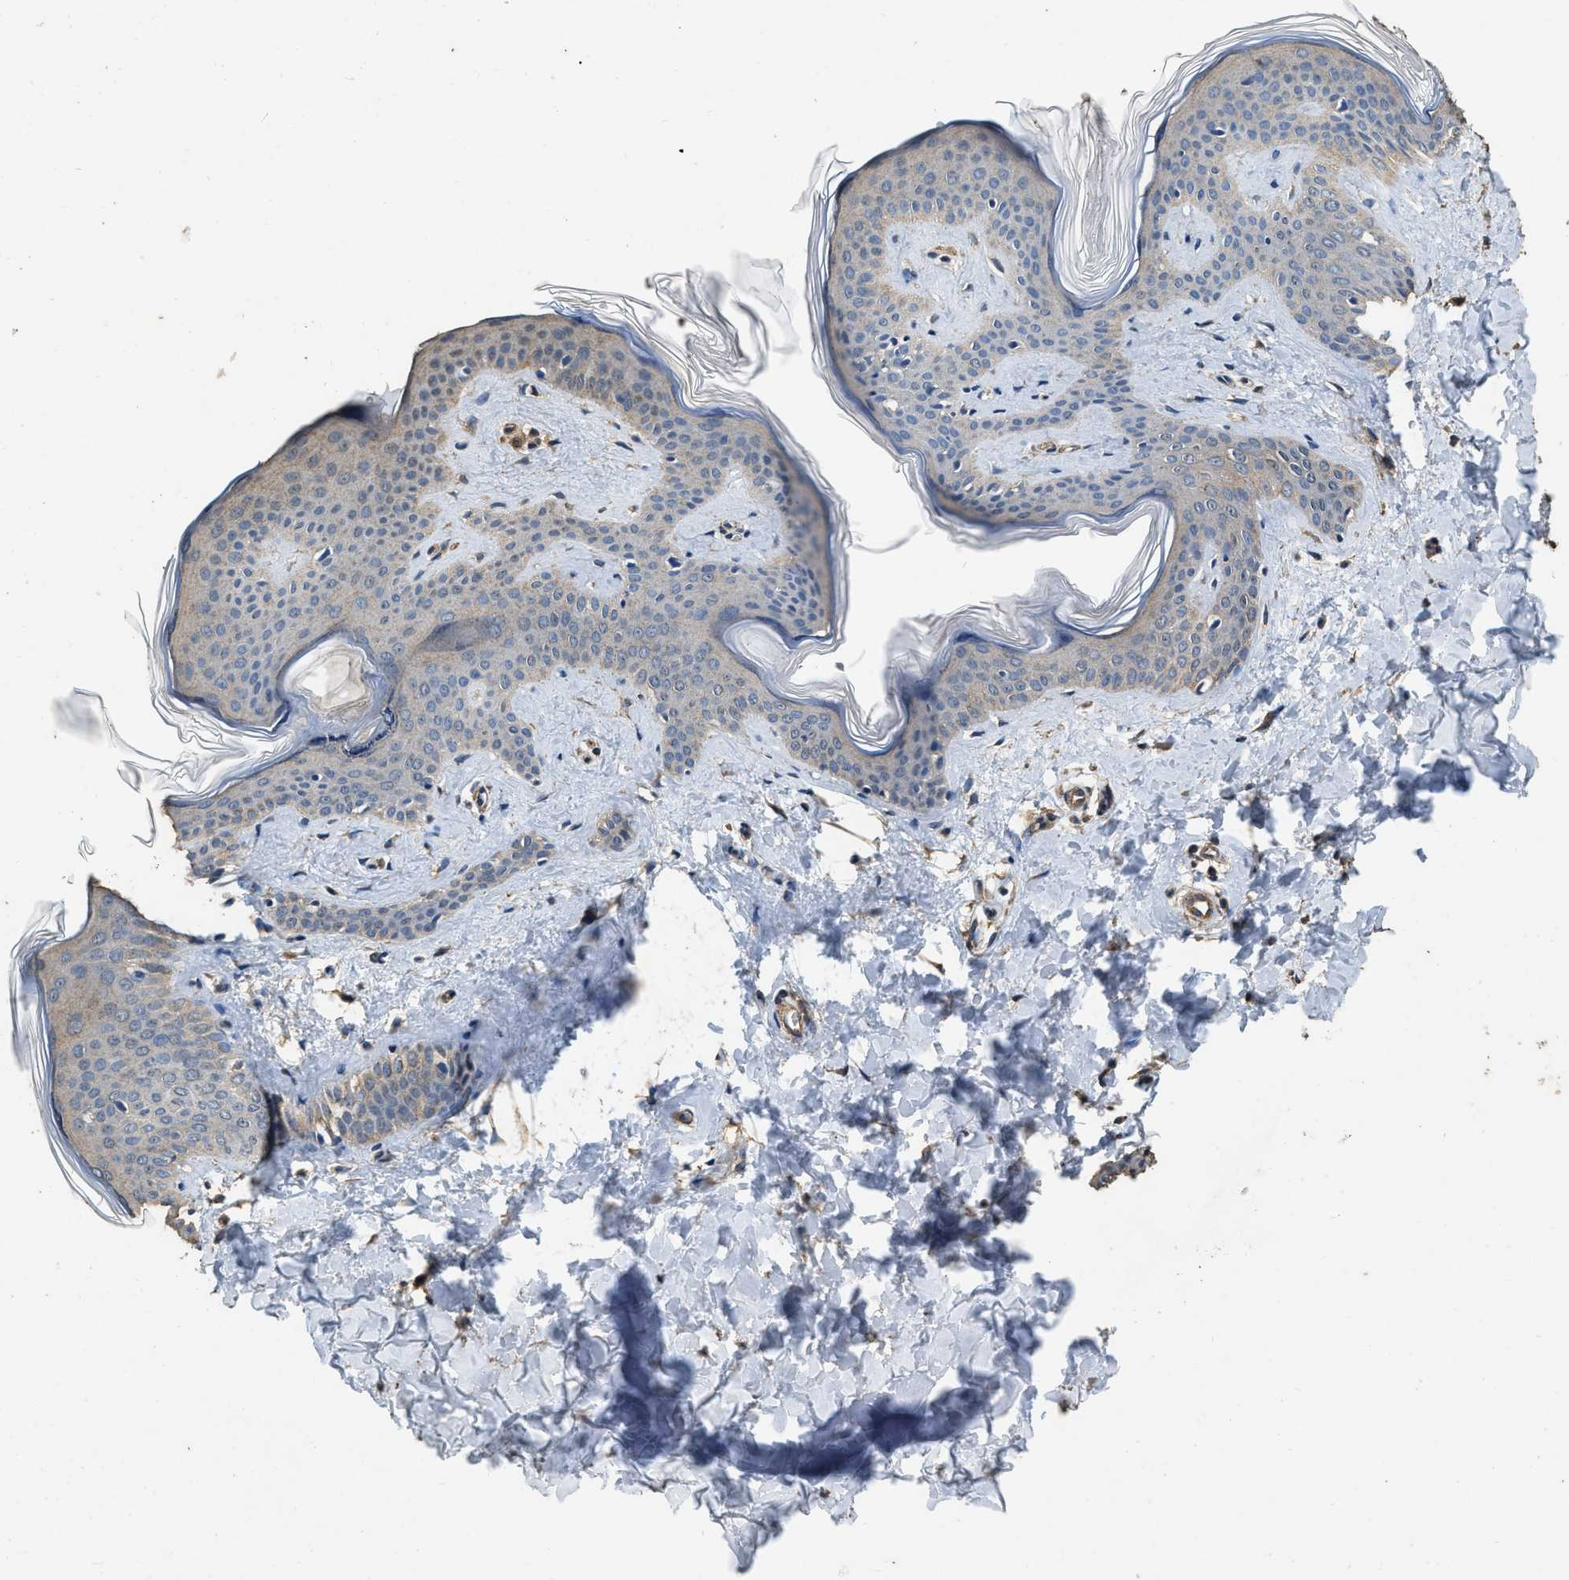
{"staining": {"intensity": "weak", "quantity": ">75%", "location": "cytoplasmic/membranous"}, "tissue": "skin", "cell_type": "Fibroblasts", "image_type": "normal", "snomed": [{"axis": "morphology", "description": "Normal tissue, NOS"}, {"axis": "topography", "description": "Skin"}], "caption": "IHC (DAB (3,3'-diaminobenzidine)) staining of normal skin shows weak cytoplasmic/membranous protein positivity in approximately >75% of fibroblasts.", "gene": "MIB1", "patient": {"sex": "female", "age": 17}}